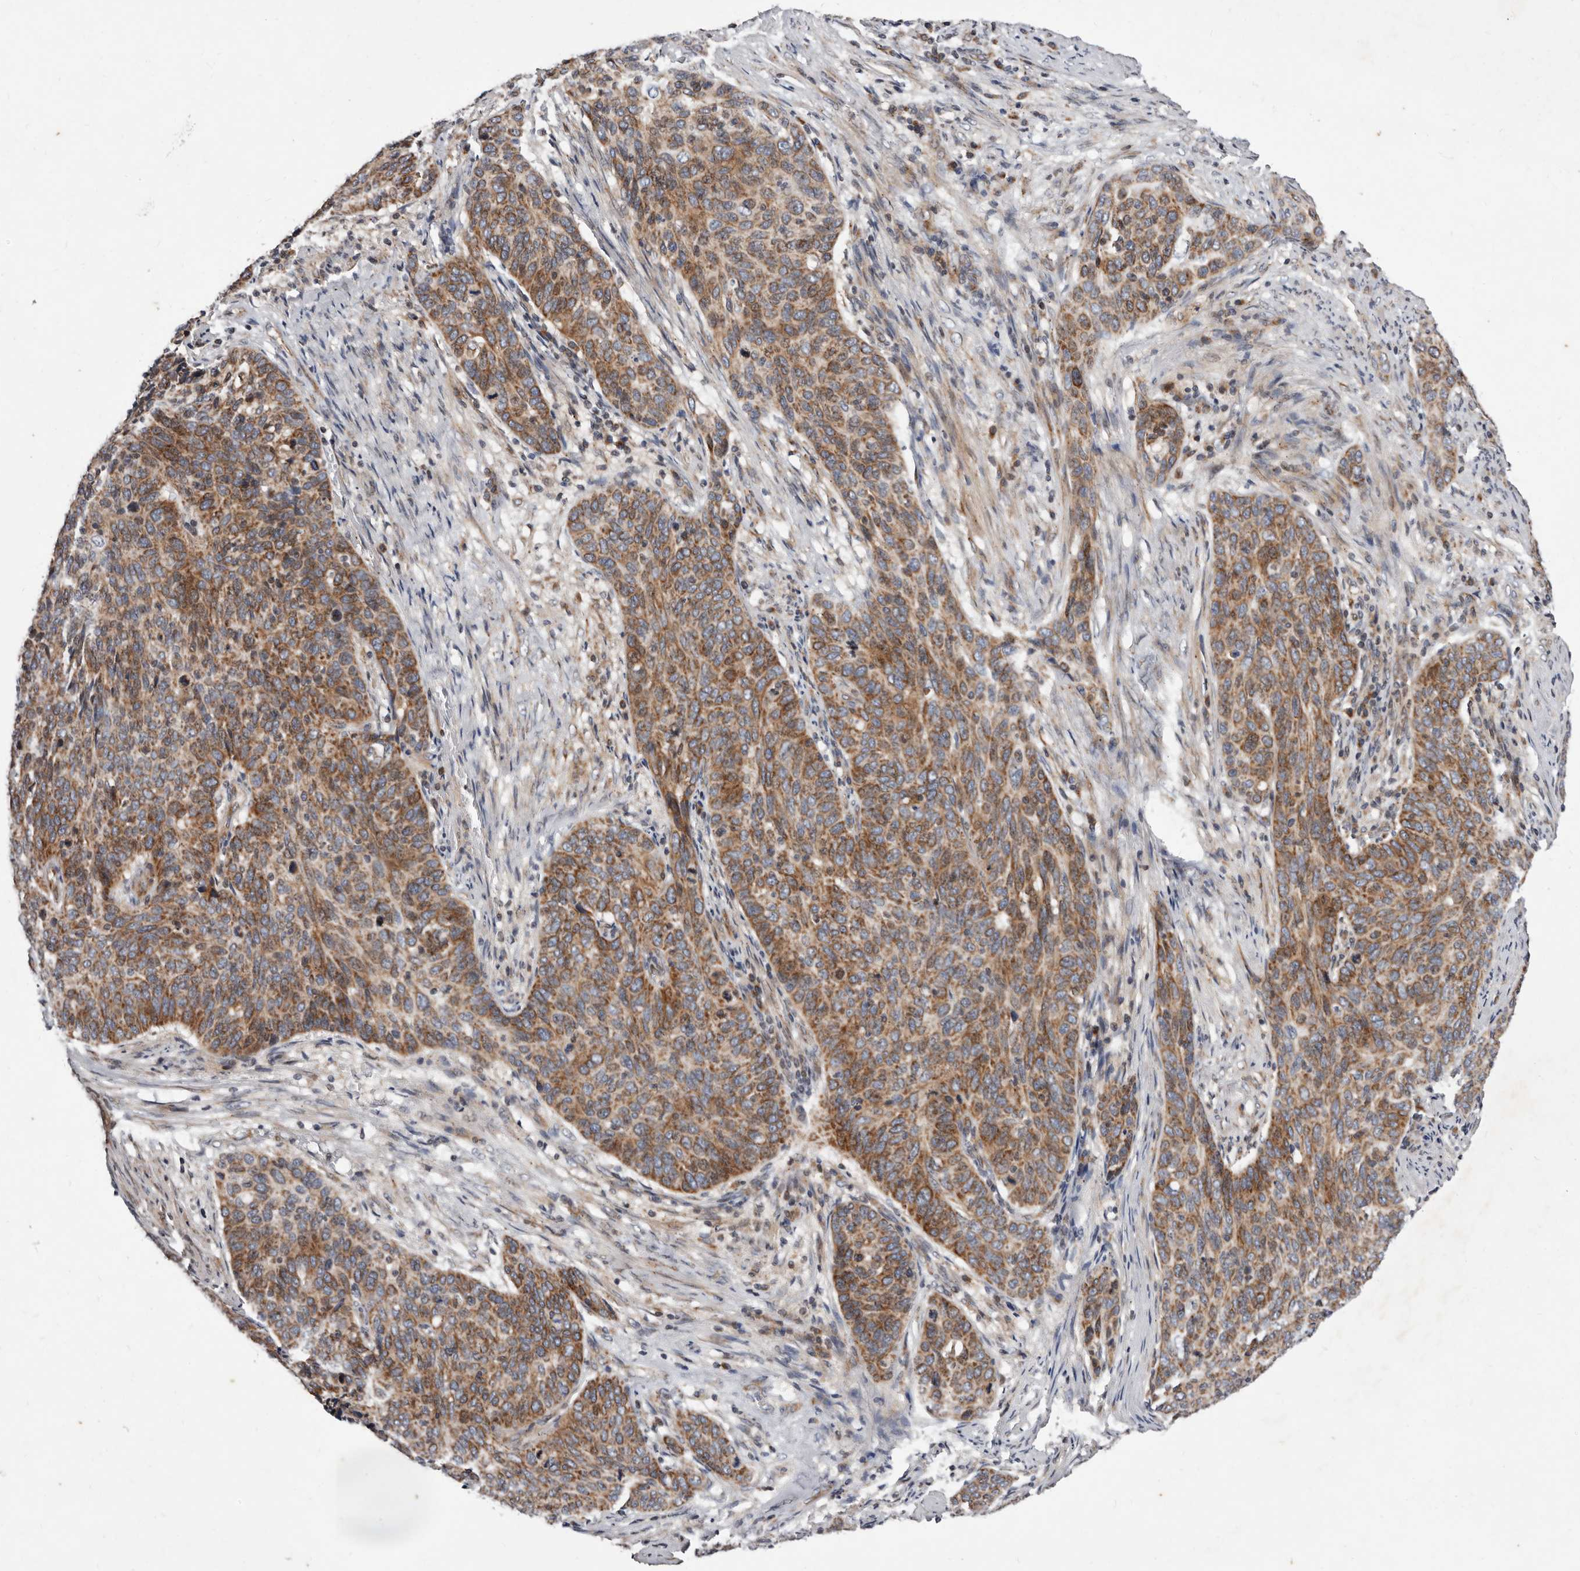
{"staining": {"intensity": "moderate", "quantity": ">75%", "location": "cytoplasmic/membranous"}, "tissue": "cervical cancer", "cell_type": "Tumor cells", "image_type": "cancer", "snomed": [{"axis": "morphology", "description": "Squamous cell carcinoma, NOS"}, {"axis": "topography", "description": "Cervix"}], "caption": "Moderate cytoplasmic/membranous expression for a protein is present in approximately >75% of tumor cells of cervical squamous cell carcinoma using immunohistochemistry.", "gene": "TIMM17B", "patient": {"sex": "female", "age": 60}}